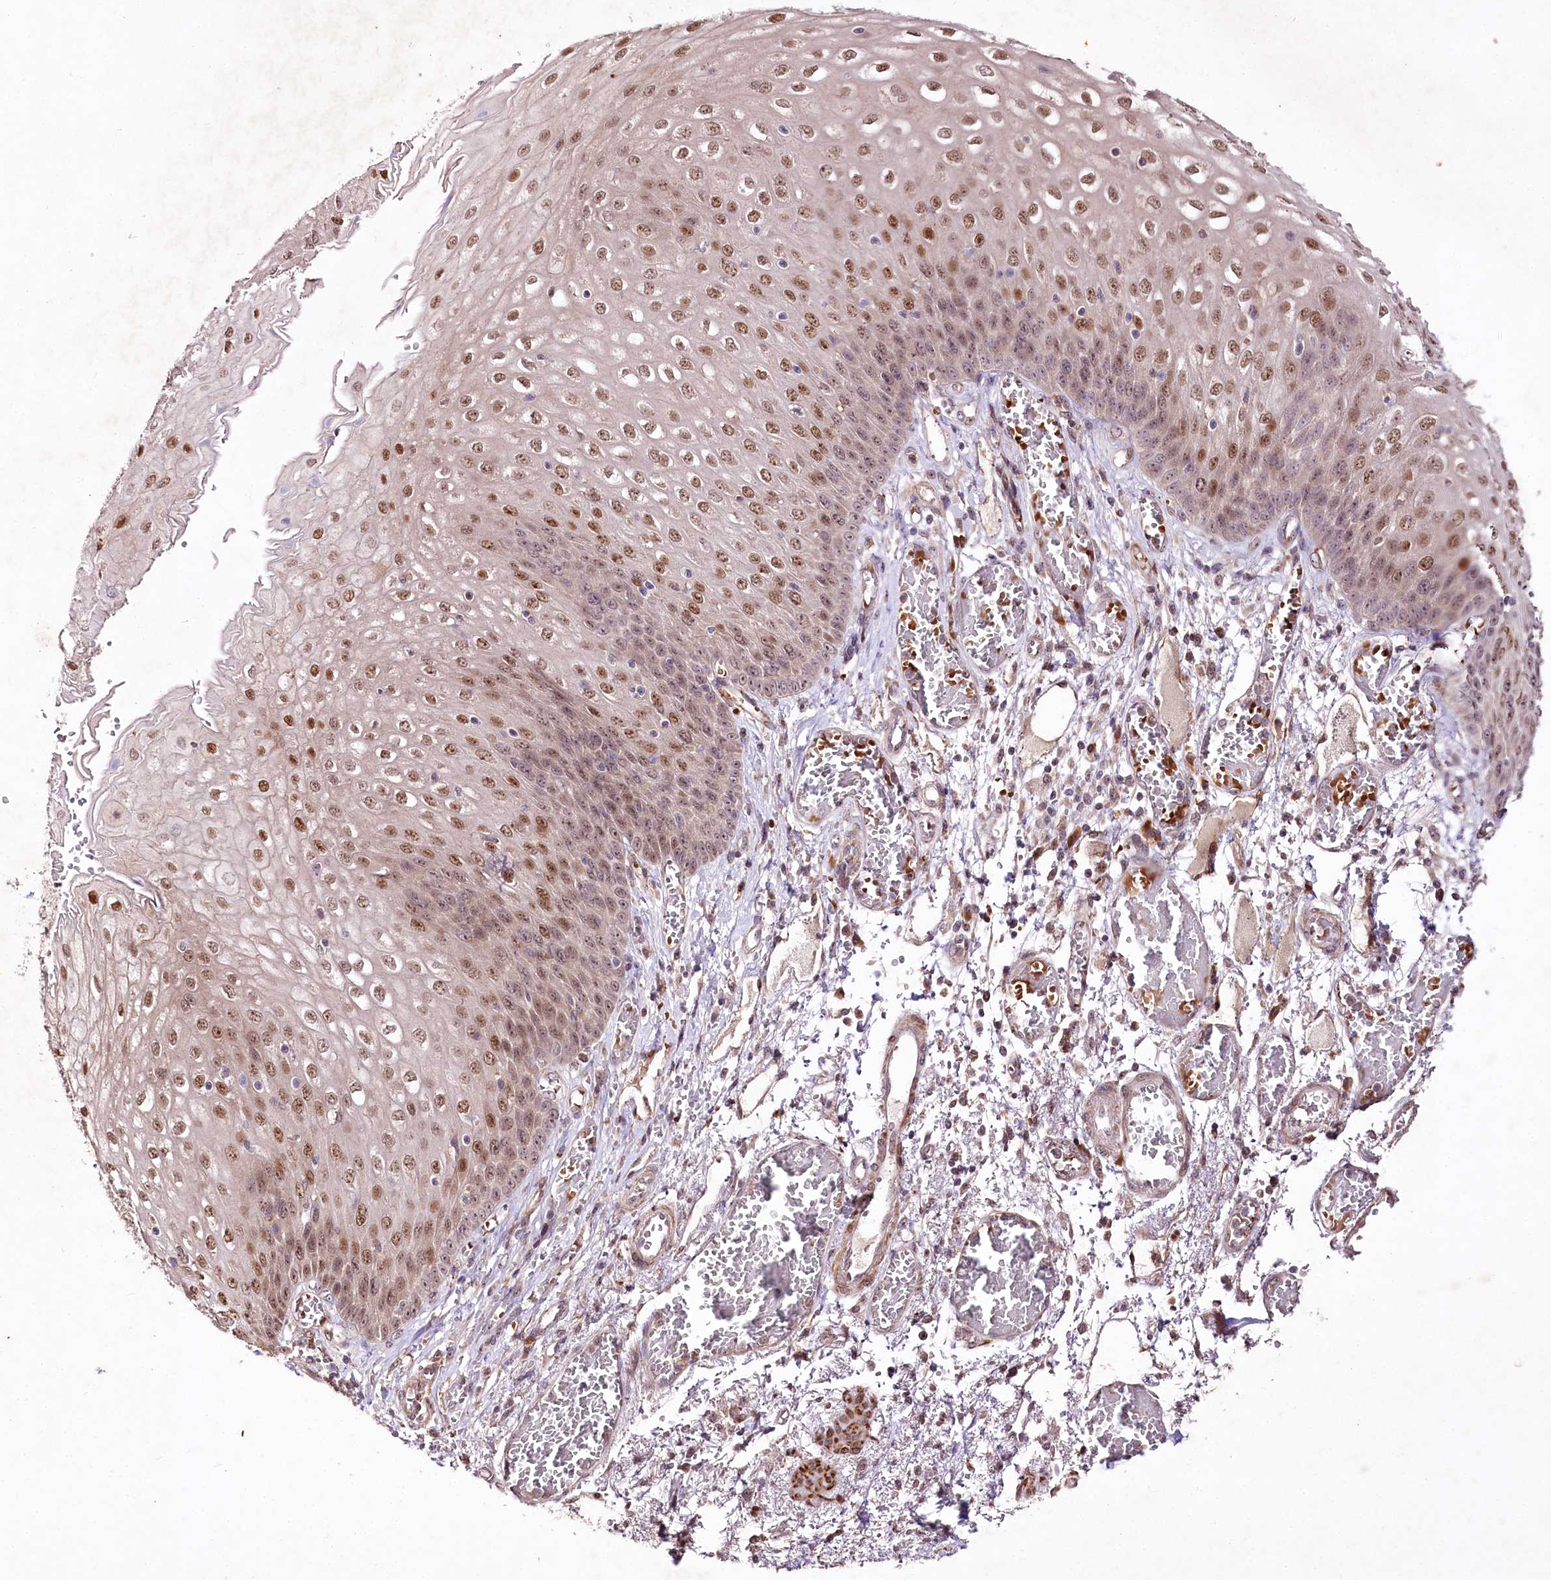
{"staining": {"intensity": "moderate", "quantity": ">75%", "location": "nuclear"}, "tissue": "esophagus", "cell_type": "Squamous epithelial cells", "image_type": "normal", "snomed": [{"axis": "morphology", "description": "Normal tissue, NOS"}, {"axis": "topography", "description": "Esophagus"}], "caption": "A medium amount of moderate nuclear positivity is present in approximately >75% of squamous epithelial cells in normal esophagus.", "gene": "DMP1", "patient": {"sex": "male", "age": 81}}